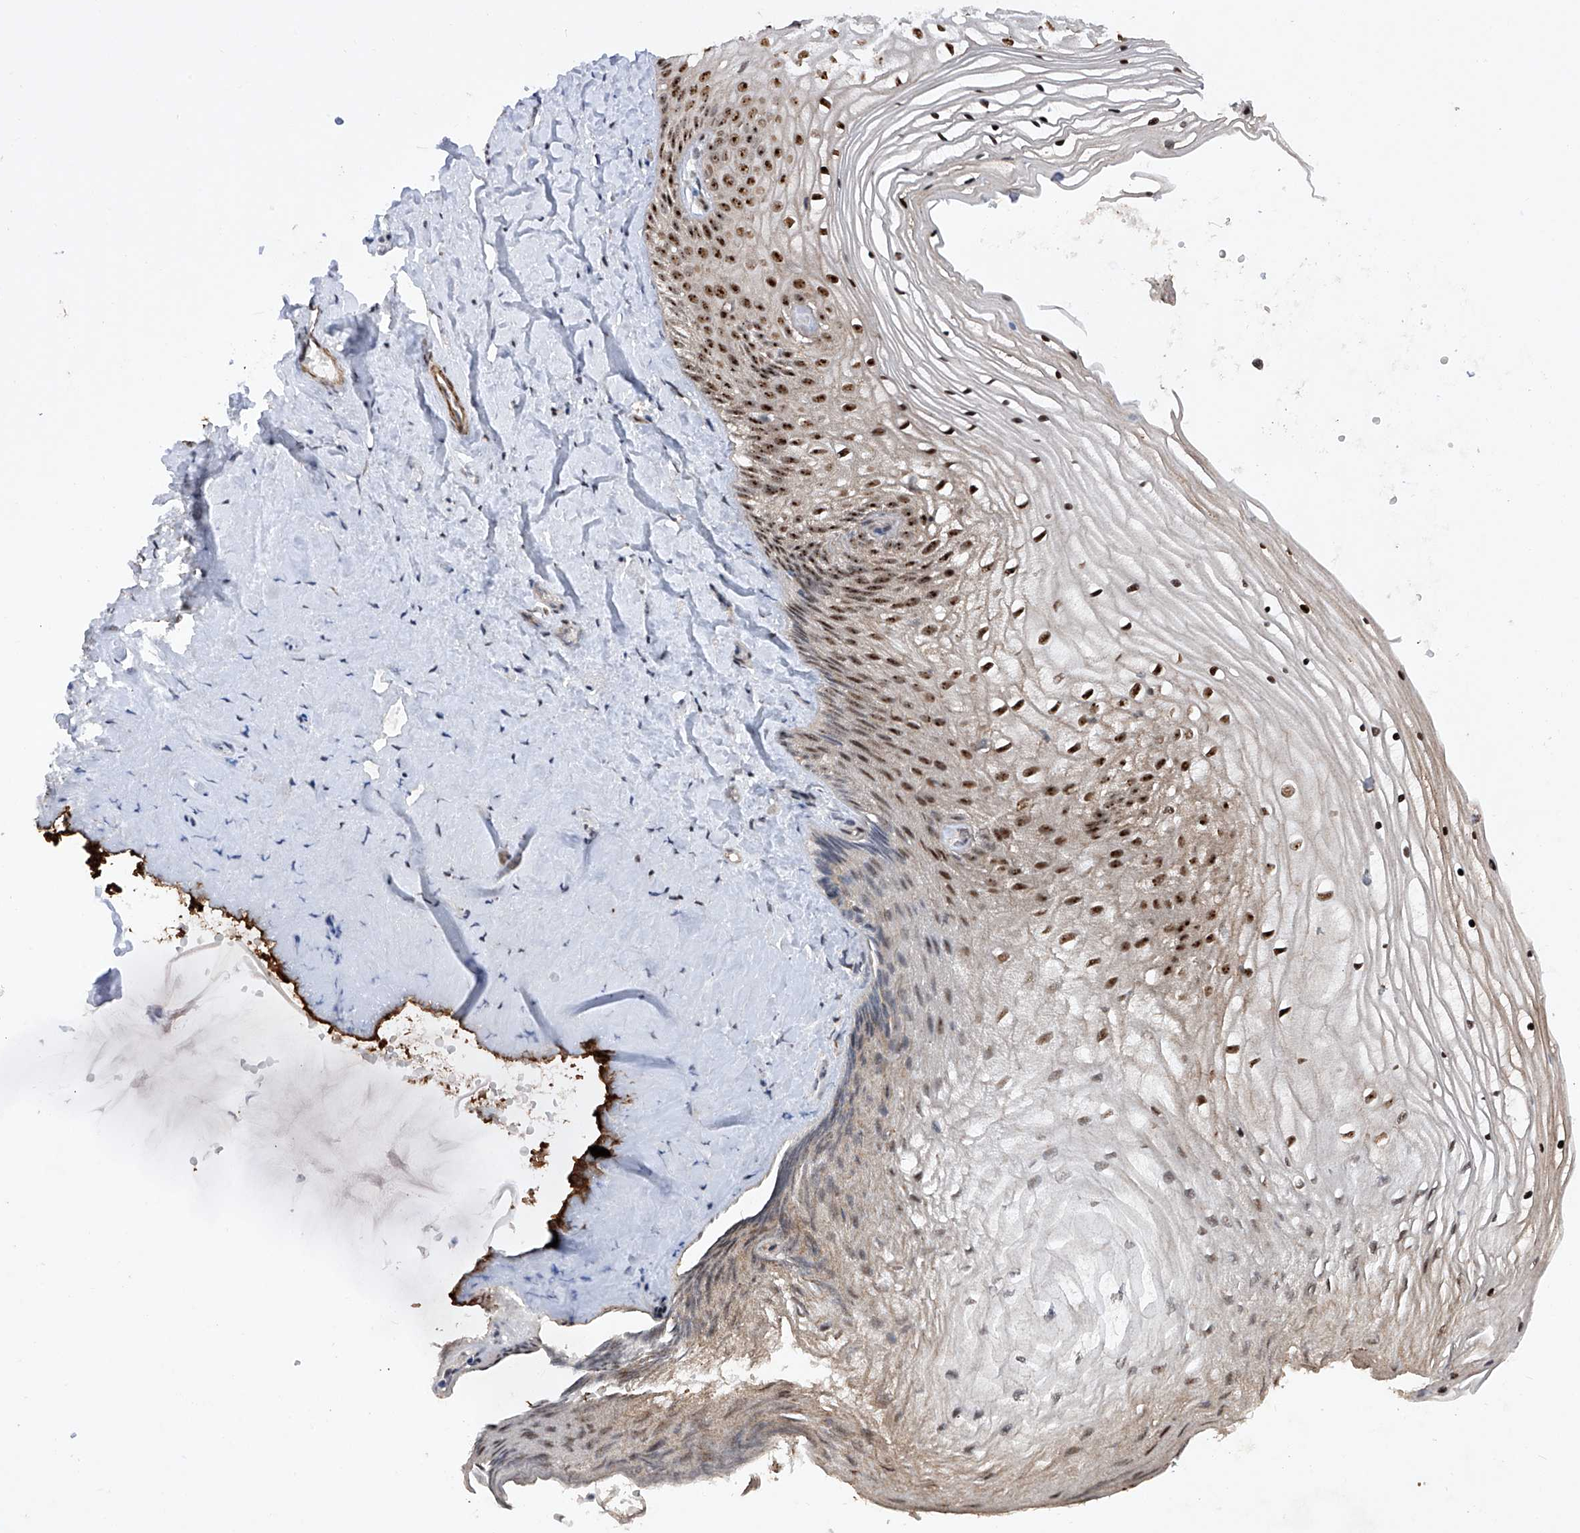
{"staining": {"intensity": "strong", "quantity": "25%-75%", "location": "nuclear"}, "tissue": "vagina", "cell_type": "Squamous epithelial cells", "image_type": "normal", "snomed": [{"axis": "morphology", "description": "Normal tissue, NOS"}, {"axis": "topography", "description": "Vagina"}, {"axis": "topography", "description": "Cervix"}], "caption": "This image displays IHC staining of unremarkable human vagina, with high strong nuclear expression in approximately 25%-75% of squamous epithelial cells.", "gene": "NFATC4", "patient": {"sex": "female", "age": 40}}